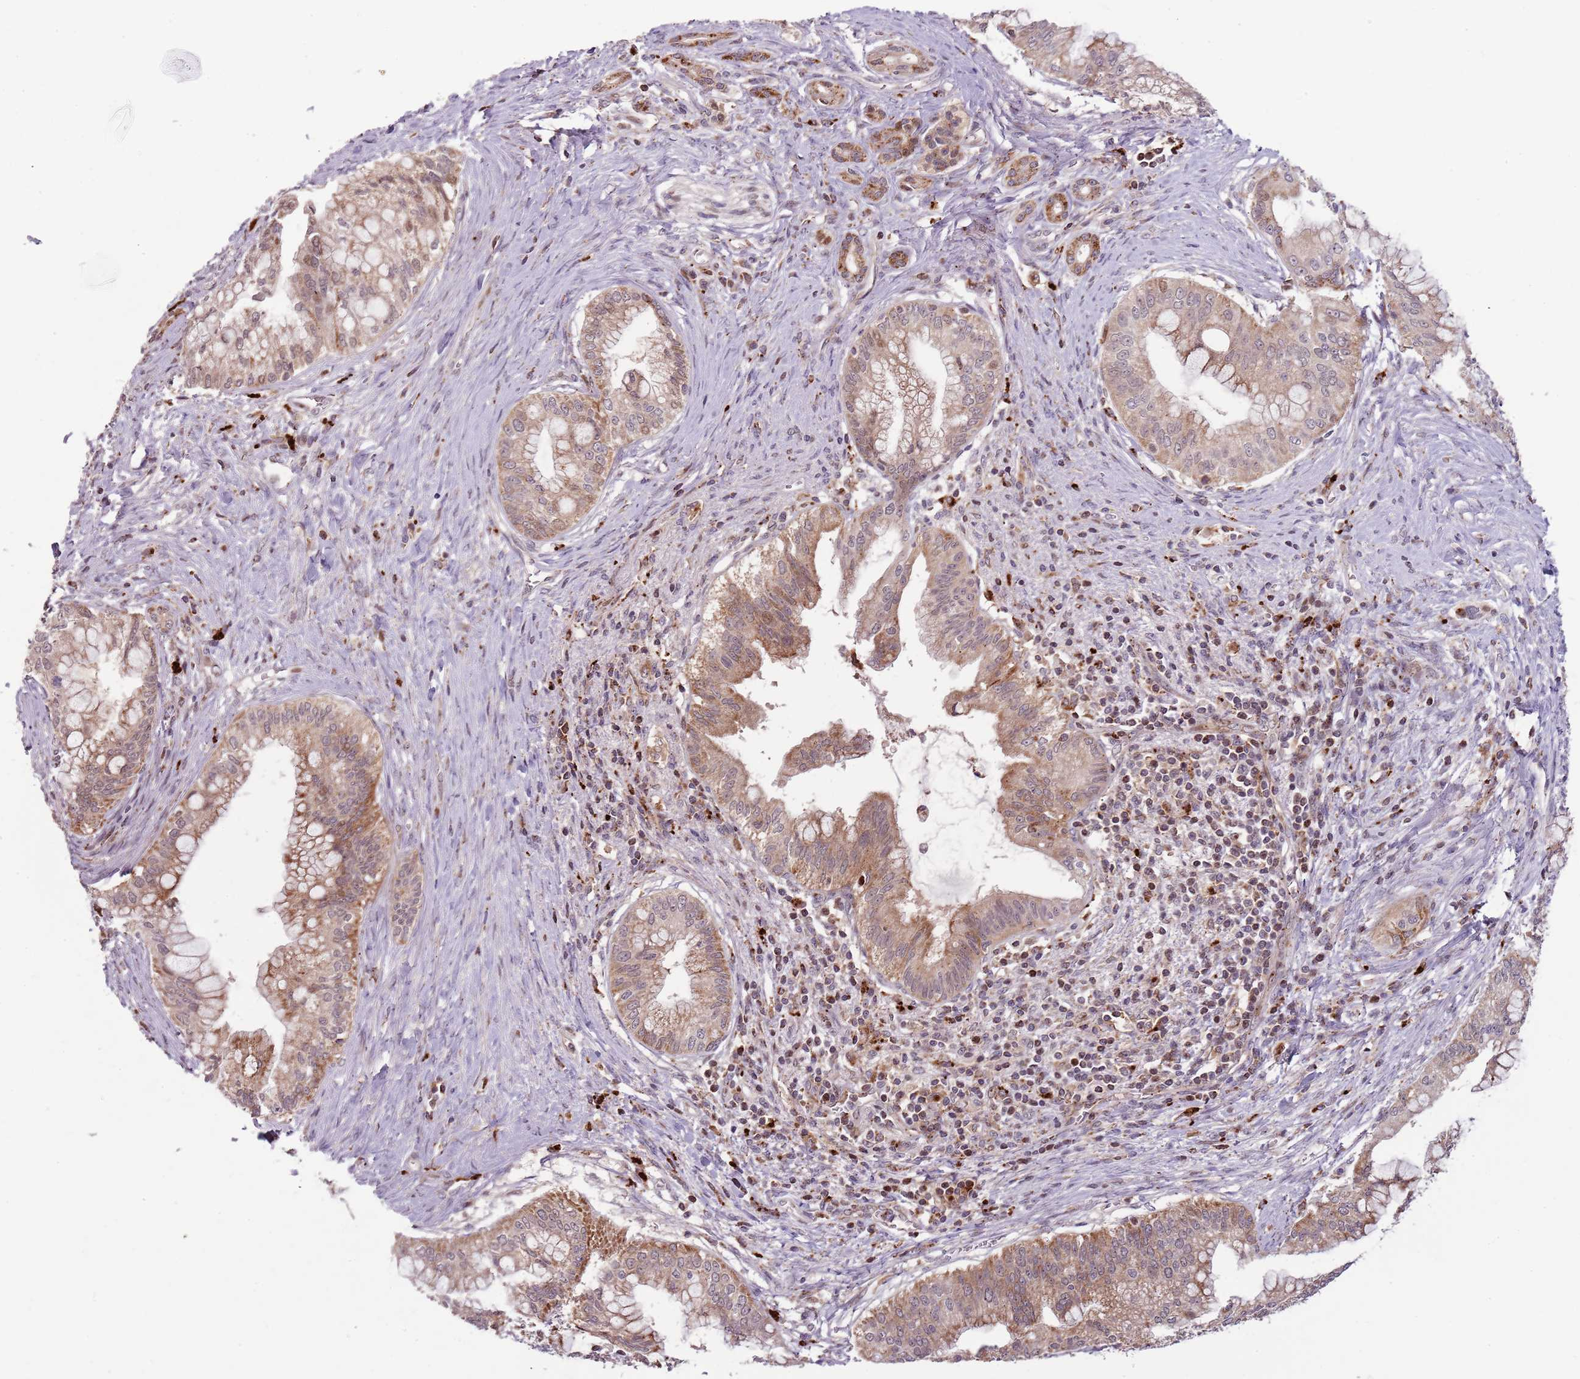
{"staining": {"intensity": "moderate", "quantity": ">75%", "location": "cytoplasmic/membranous"}, "tissue": "pancreatic cancer", "cell_type": "Tumor cells", "image_type": "cancer", "snomed": [{"axis": "morphology", "description": "Adenocarcinoma, NOS"}, {"axis": "topography", "description": "Pancreas"}], "caption": "Moderate cytoplasmic/membranous positivity is identified in about >75% of tumor cells in pancreatic adenocarcinoma.", "gene": "ULK3", "patient": {"sex": "male", "age": 46}}